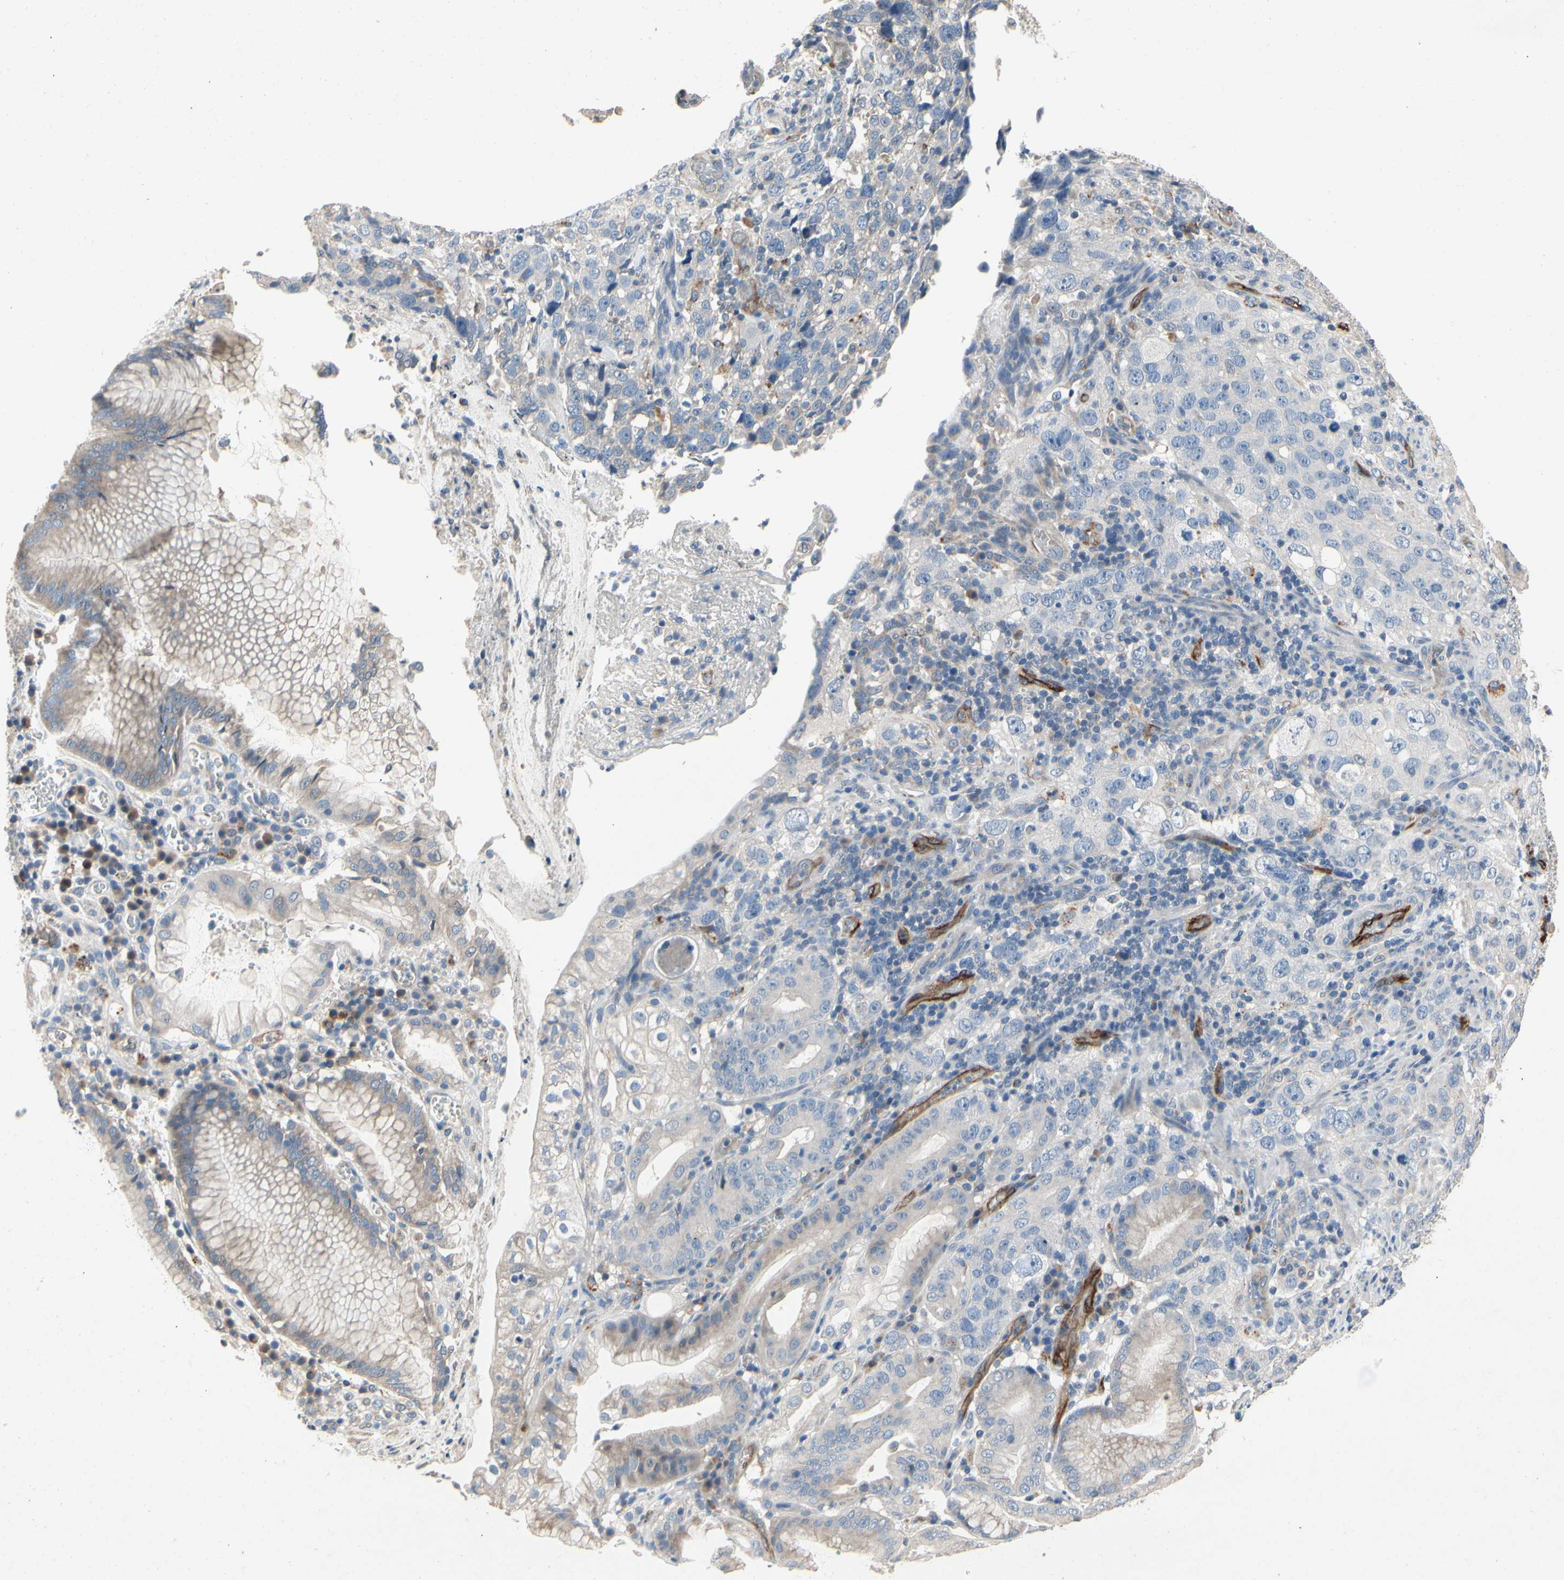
{"staining": {"intensity": "negative", "quantity": "none", "location": "none"}, "tissue": "stomach cancer", "cell_type": "Tumor cells", "image_type": "cancer", "snomed": [{"axis": "morphology", "description": "Normal tissue, NOS"}, {"axis": "morphology", "description": "Adenocarcinoma, NOS"}, {"axis": "topography", "description": "Stomach"}], "caption": "Micrograph shows no protein staining in tumor cells of stomach cancer (adenocarcinoma) tissue. The staining is performed using DAB (3,3'-diaminobenzidine) brown chromogen with nuclei counter-stained in using hematoxylin.", "gene": "ALPL", "patient": {"sex": "male", "age": 48}}